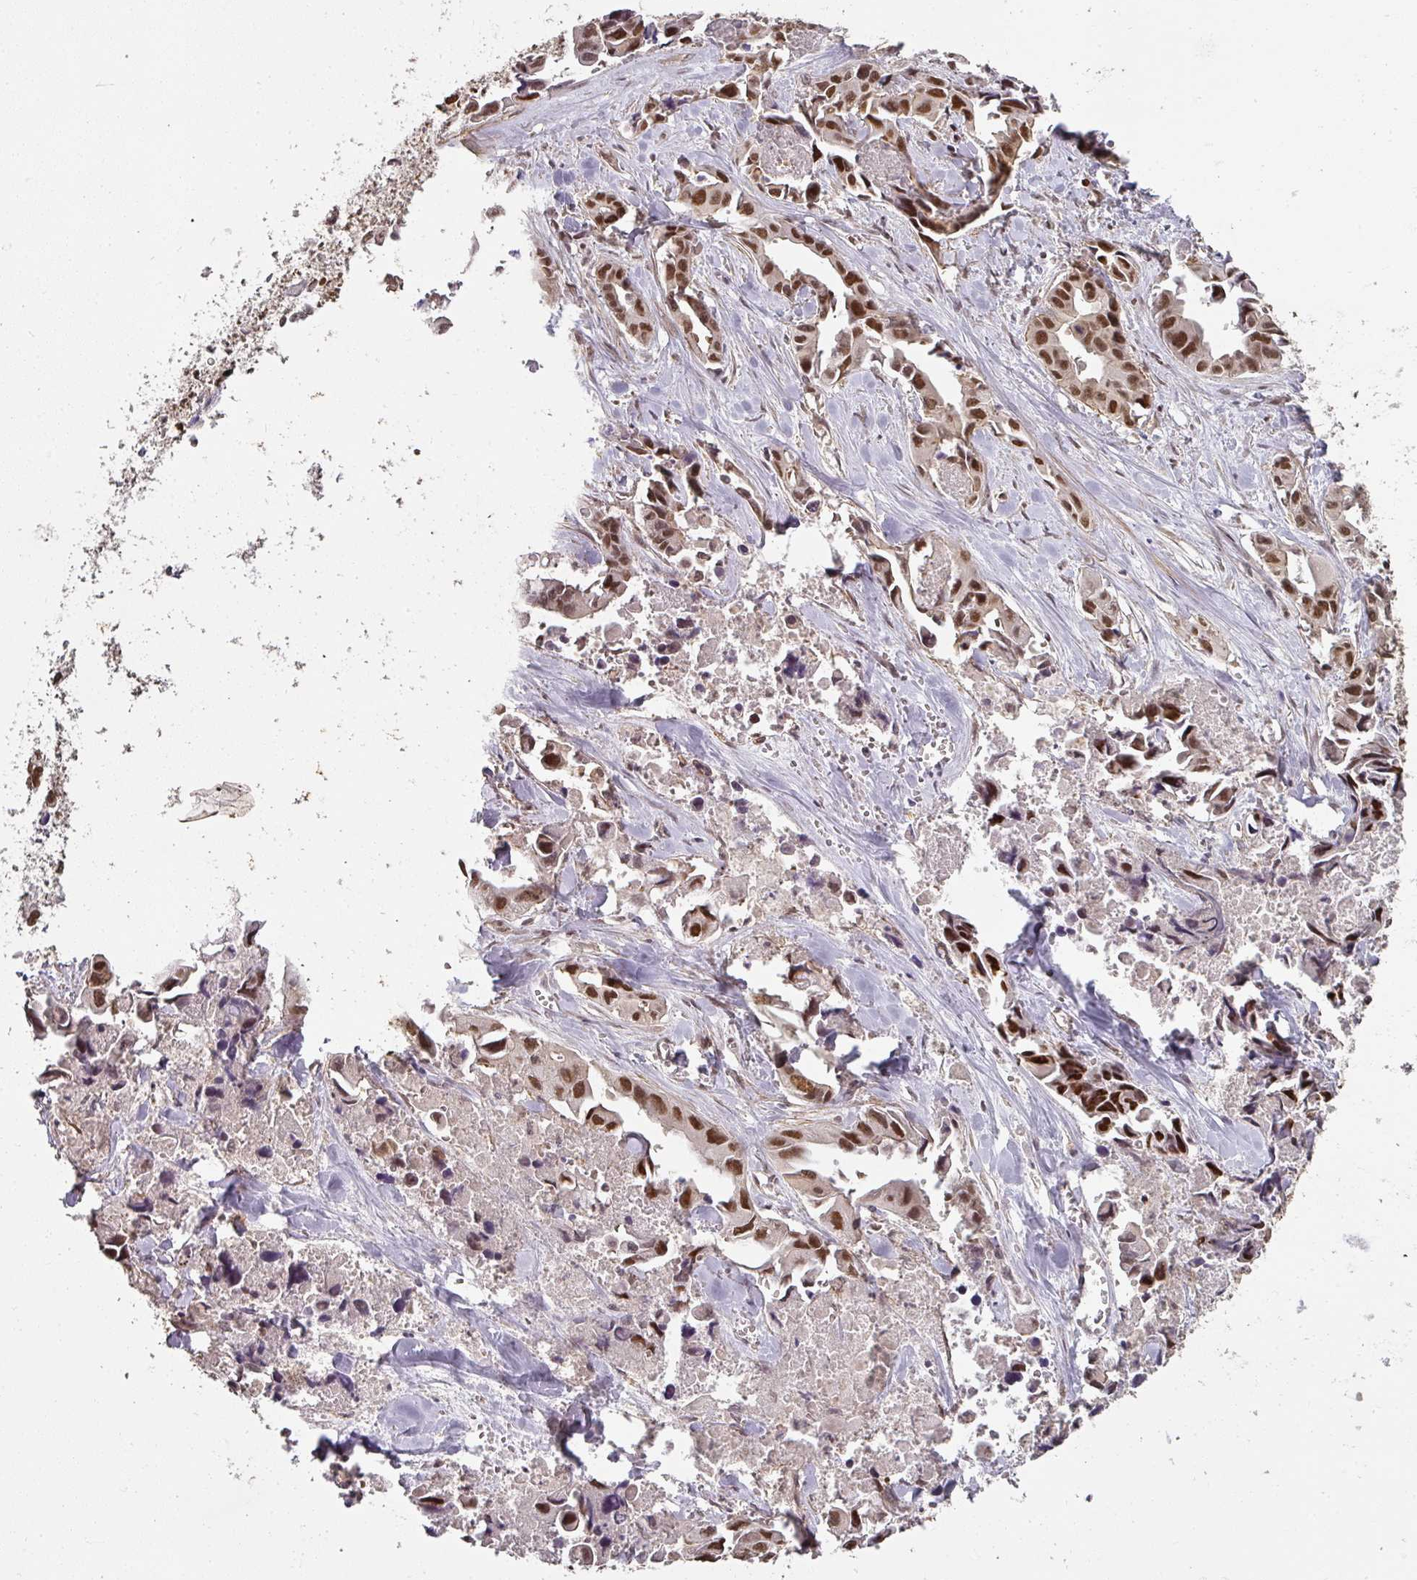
{"staining": {"intensity": "moderate", "quantity": ">75%", "location": "nuclear"}, "tissue": "lung cancer", "cell_type": "Tumor cells", "image_type": "cancer", "snomed": [{"axis": "morphology", "description": "Adenocarcinoma, NOS"}, {"axis": "topography", "description": "Lung"}], "caption": "The micrograph displays immunohistochemical staining of adenocarcinoma (lung). There is moderate nuclear positivity is identified in approximately >75% of tumor cells.", "gene": "GPRIN2", "patient": {"sex": "male", "age": 64}}